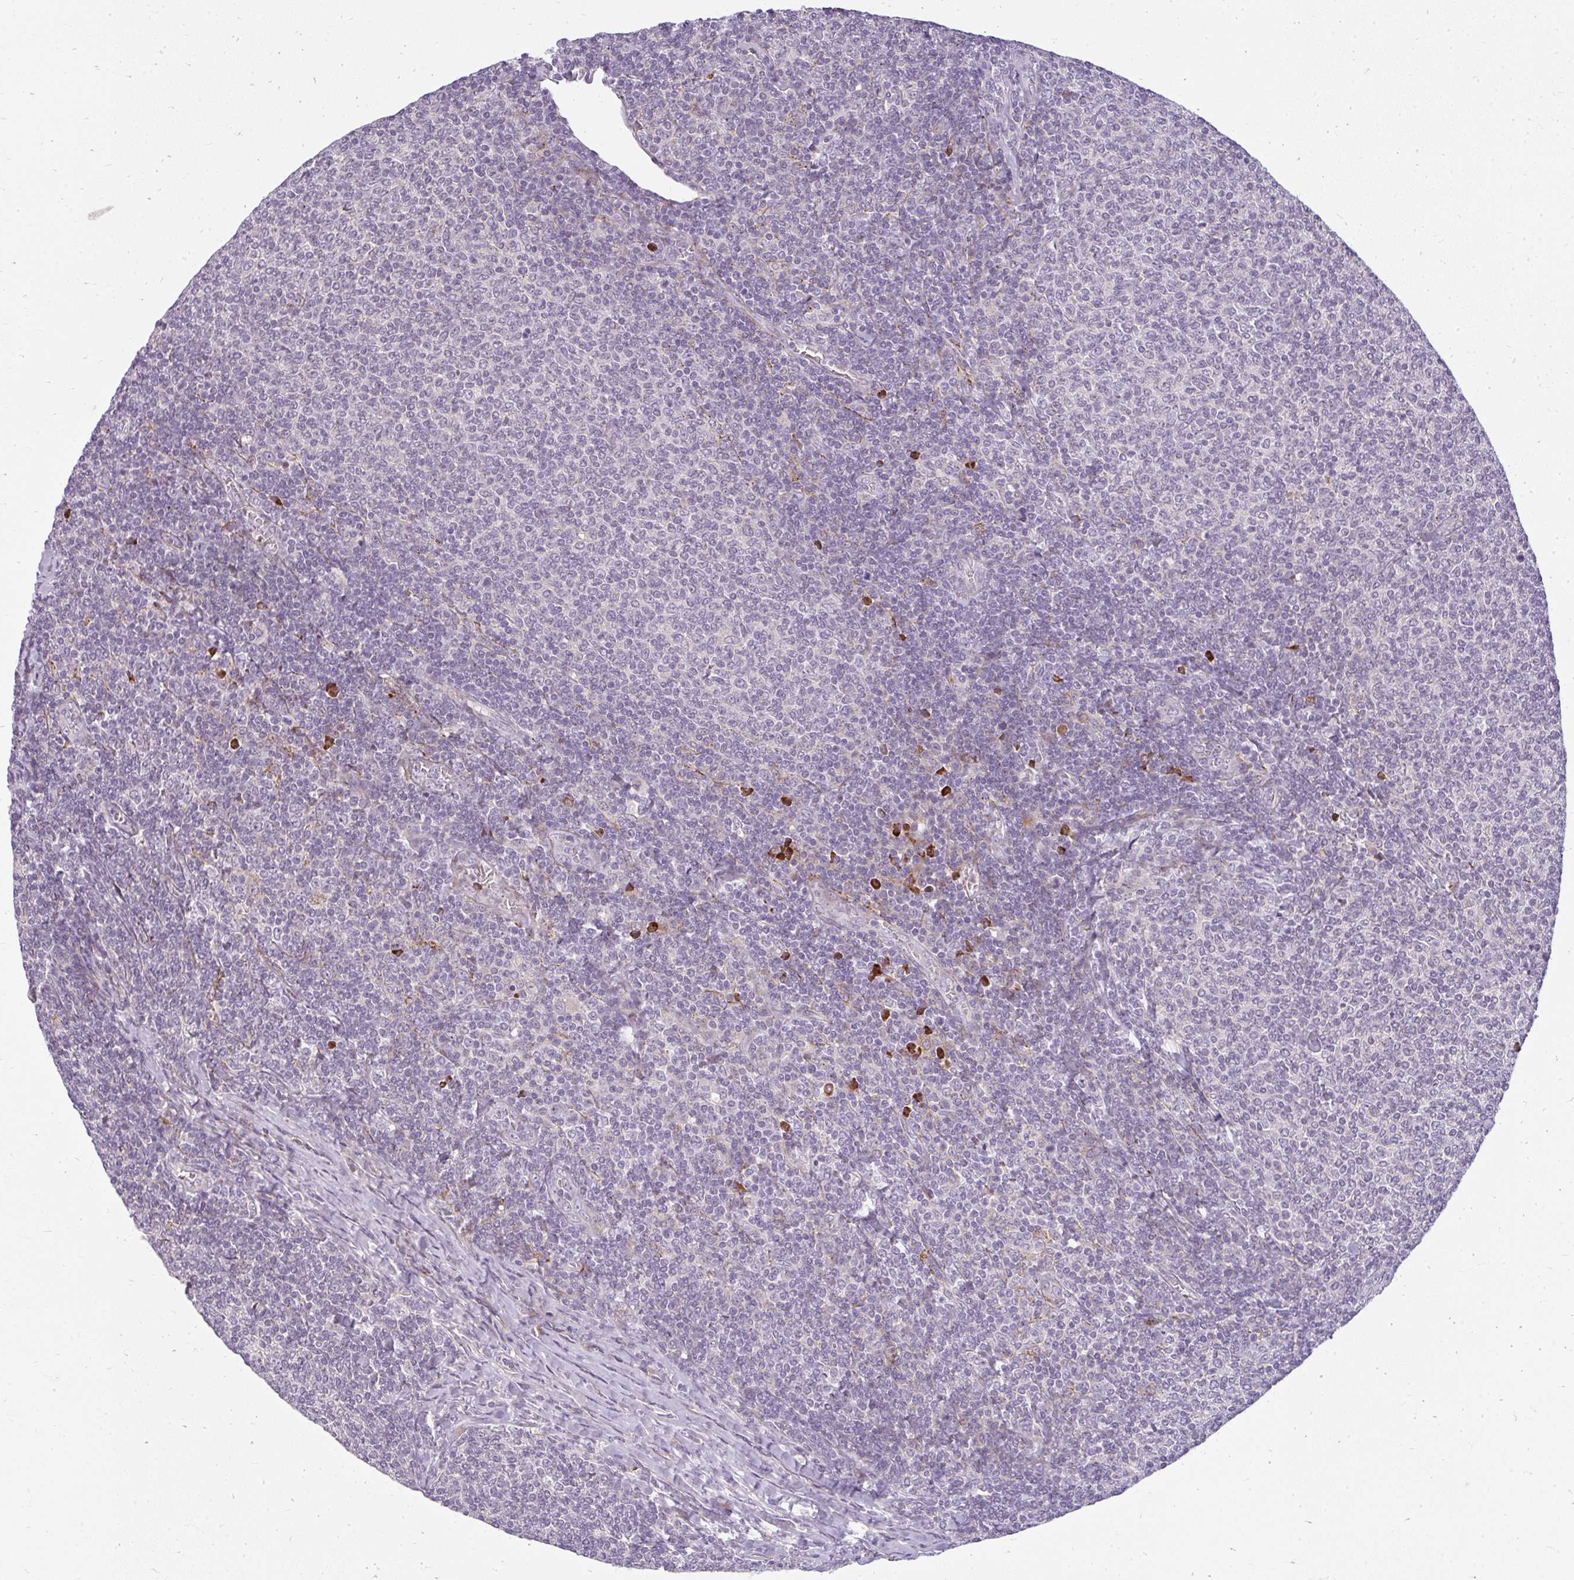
{"staining": {"intensity": "negative", "quantity": "none", "location": "none"}, "tissue": "lymphoma", "cell_type": "Tumor cells", "image_type": "cancer", "snomed": [{"axis": "morphology", "description": "Malignant lymphoma, non-Hodgkin's type, Low grade"}, {"axis": "topography", "description": "Lymph node"}], "caption": "Micrograph shows no significant protein expression in tumor cells of low-grade malignant lymphoma, non-Hodgkin's type. (DAB IHC, high magnification).", "gene": "ZFYVE26", "patient": {"sex": "male", "age": 52}}